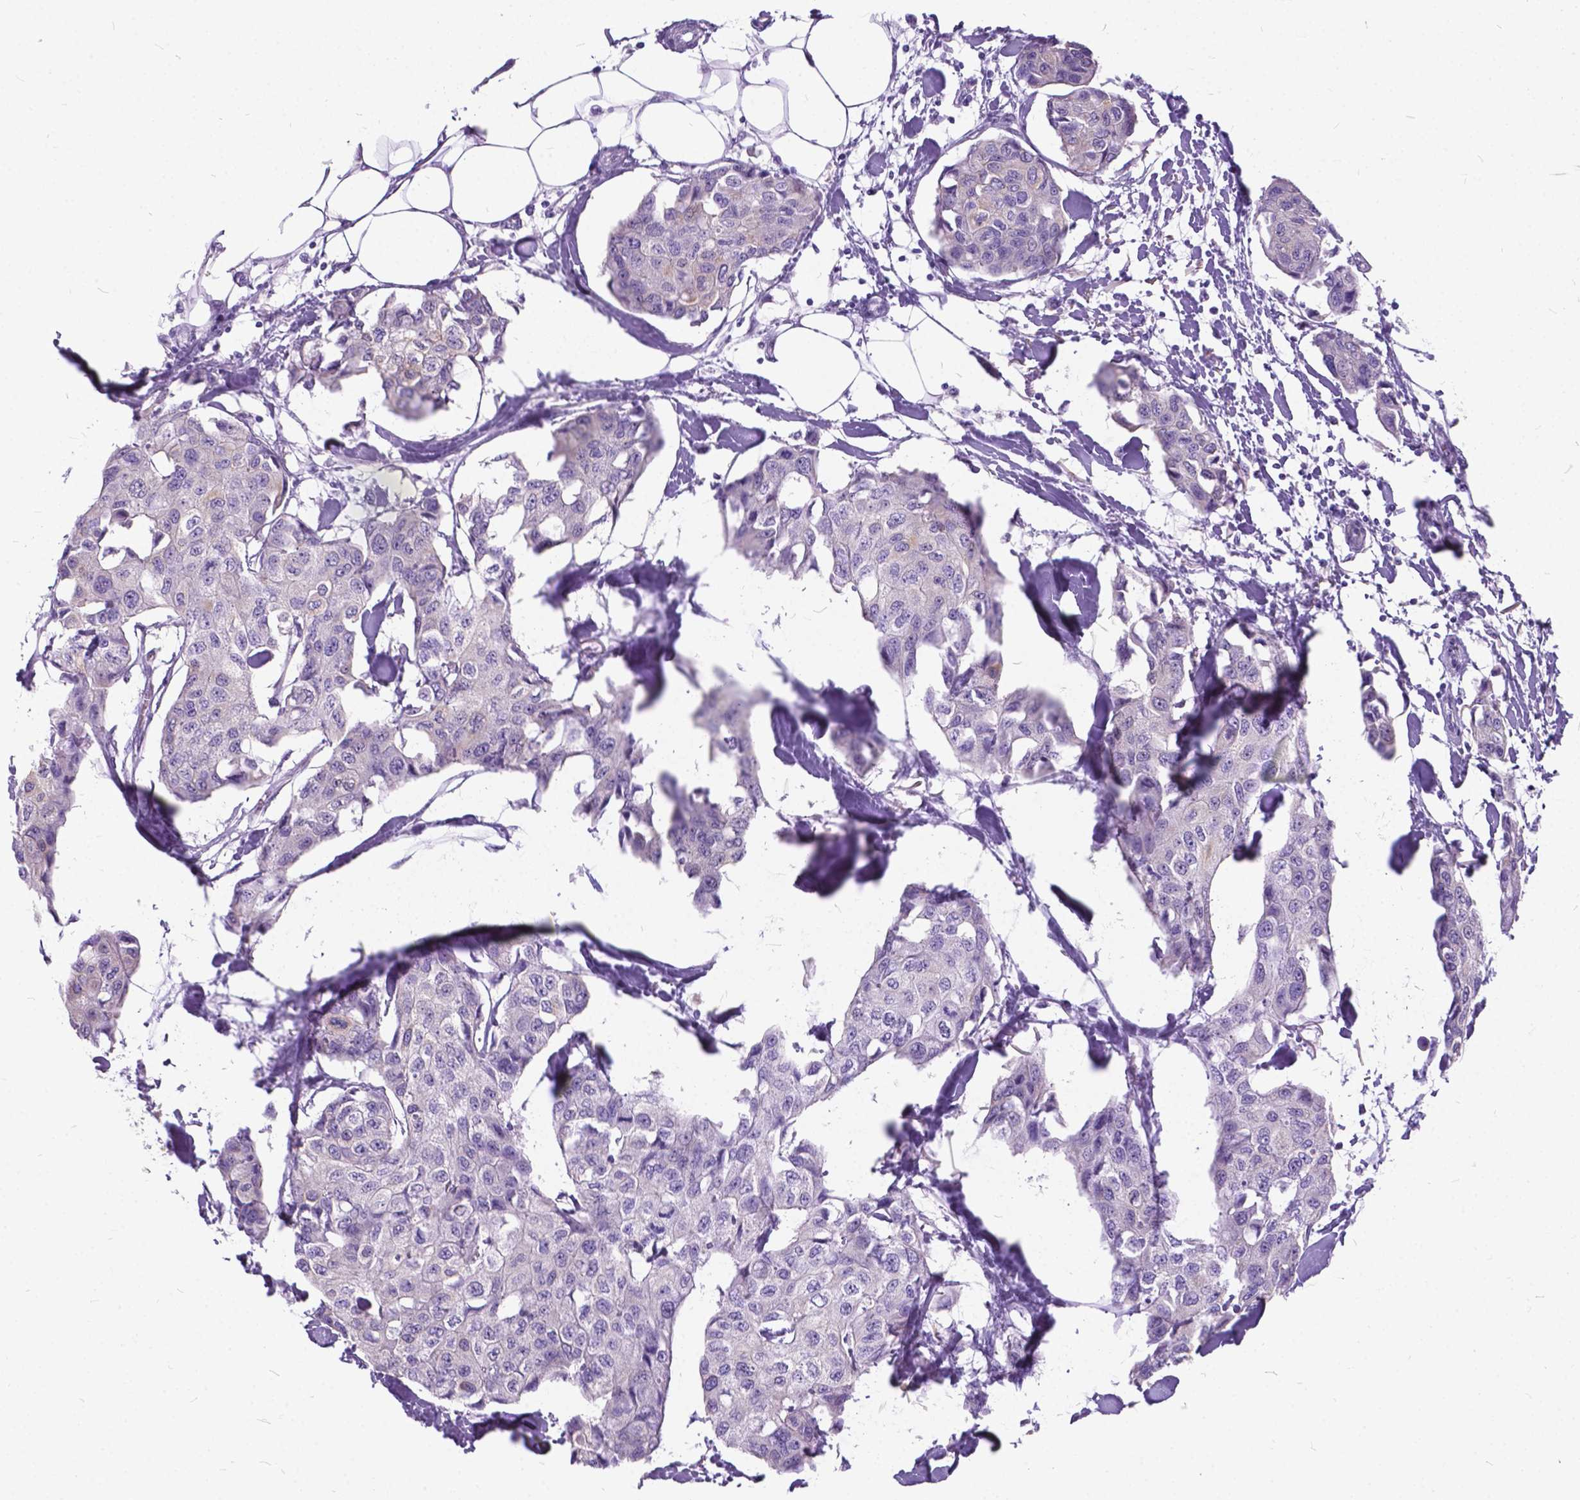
{"staining": {"intensity": "negative", "quantity": "none", "location": "none"}, "tissue": "breast cancer", "cell_type": "Tumor cells", "image_type": "cancer", "snomed": [{"axis": "morphology", "description": "Duct carcinoma"}, {"axis": "topography", "description": "Breast"}], "caption": "Invasive ductal carcinoma (breast) stained for a protein using immunohistochemistry reveals no staining tumor cells.", "gene": "BSND", "patient": {"sex": "female", "age": 80}}